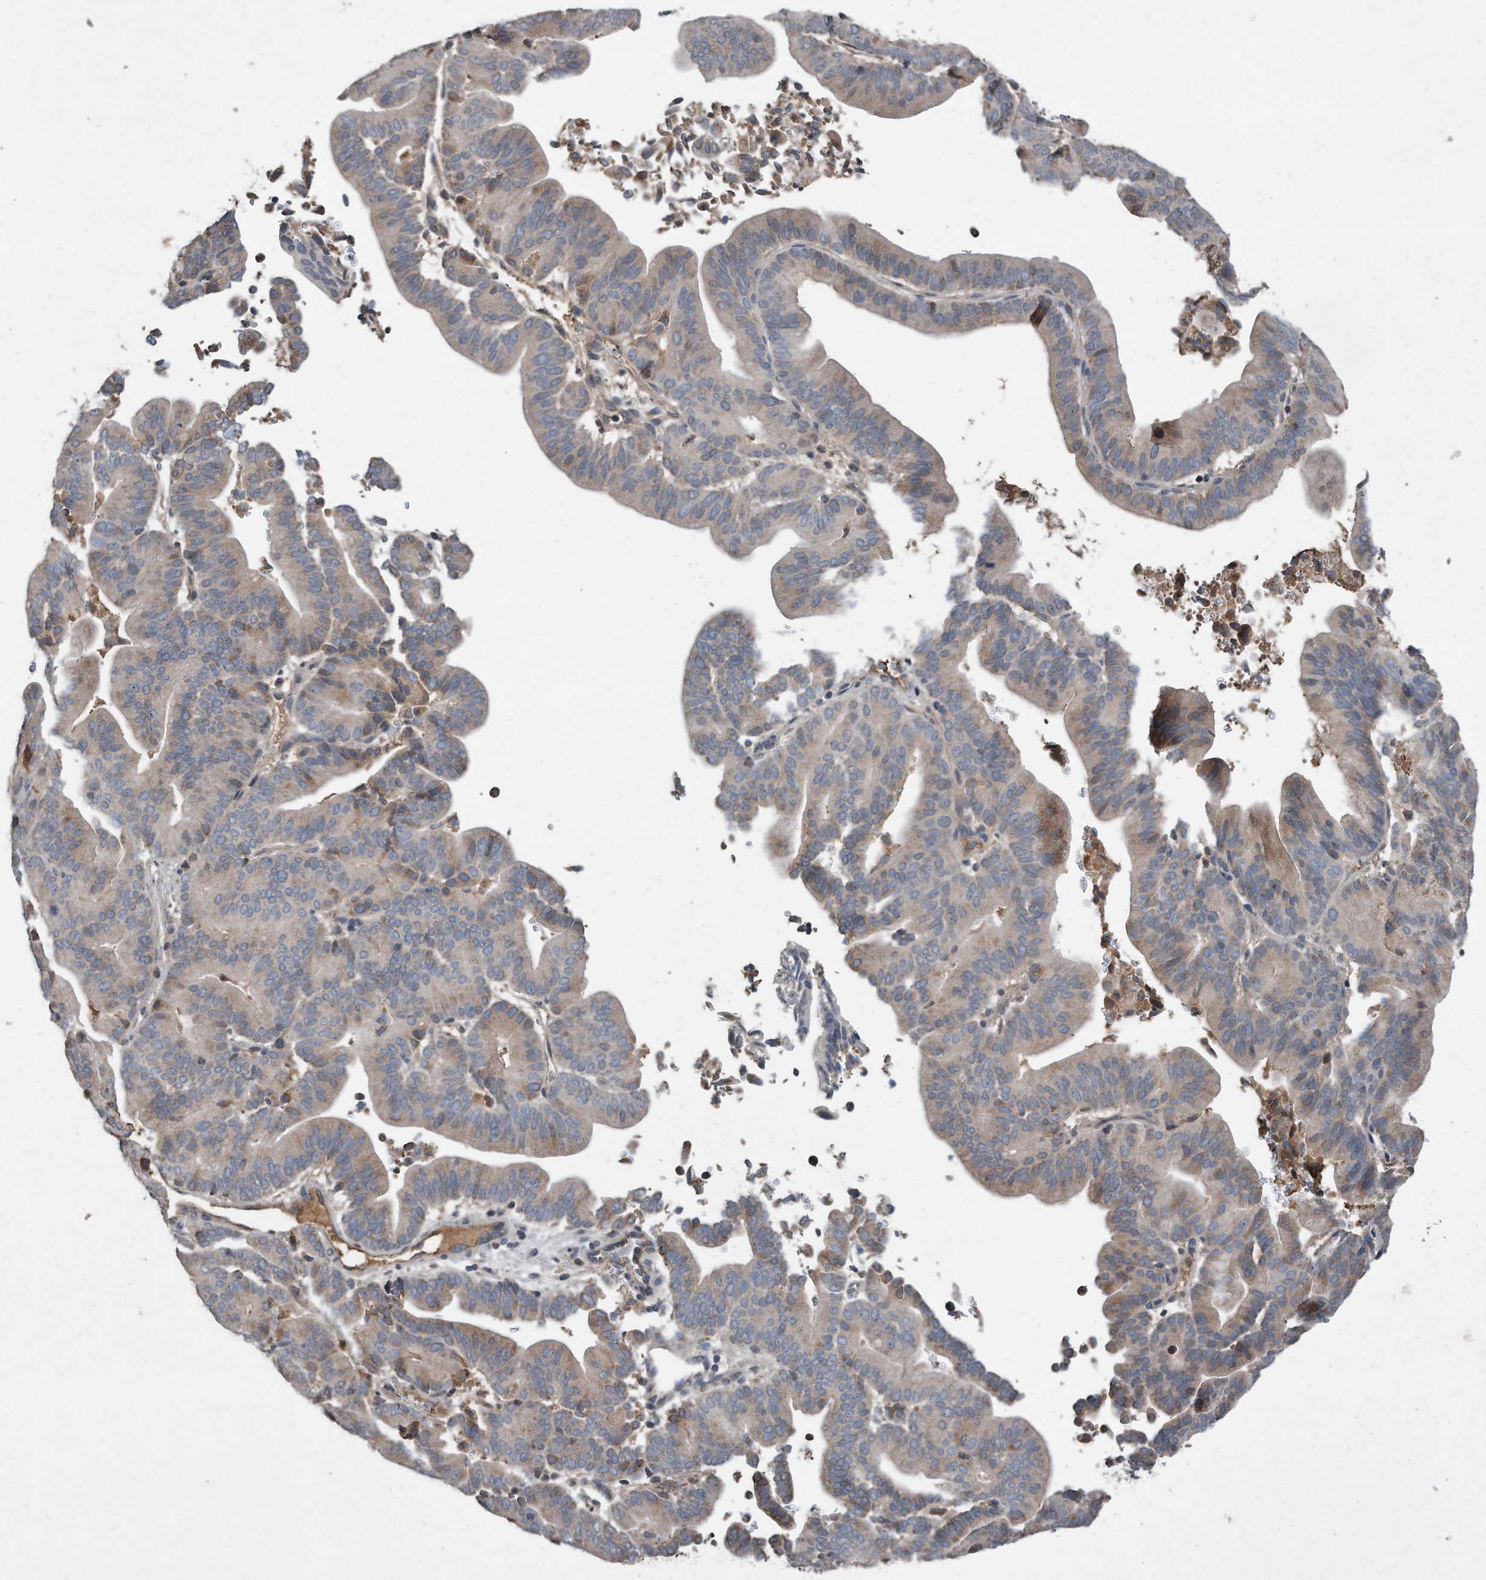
{"staining": {"intensity": "weak", "quantity": "<25%", "location": "cytoplasmic/membranous"}, "tissue": "liver cancer", "cell_type": "Tumor cells", "image_type": "cancer", "snomed": [{"axis": "morphology", "description": "Cholangiocarcinoma"}, {"axis": "topography", "description": "Liver"}], "caption": "High magnification brightfield microscopy of cholangiocarcinoma (liver) stained with DAB (3,3'-diaminobenzidine) (brown) and counterstained with hematoxylin (blue): tumor cells show no significant expression.", "gene": "SDHA", "patient": {"sex": "female", "age": 75}}